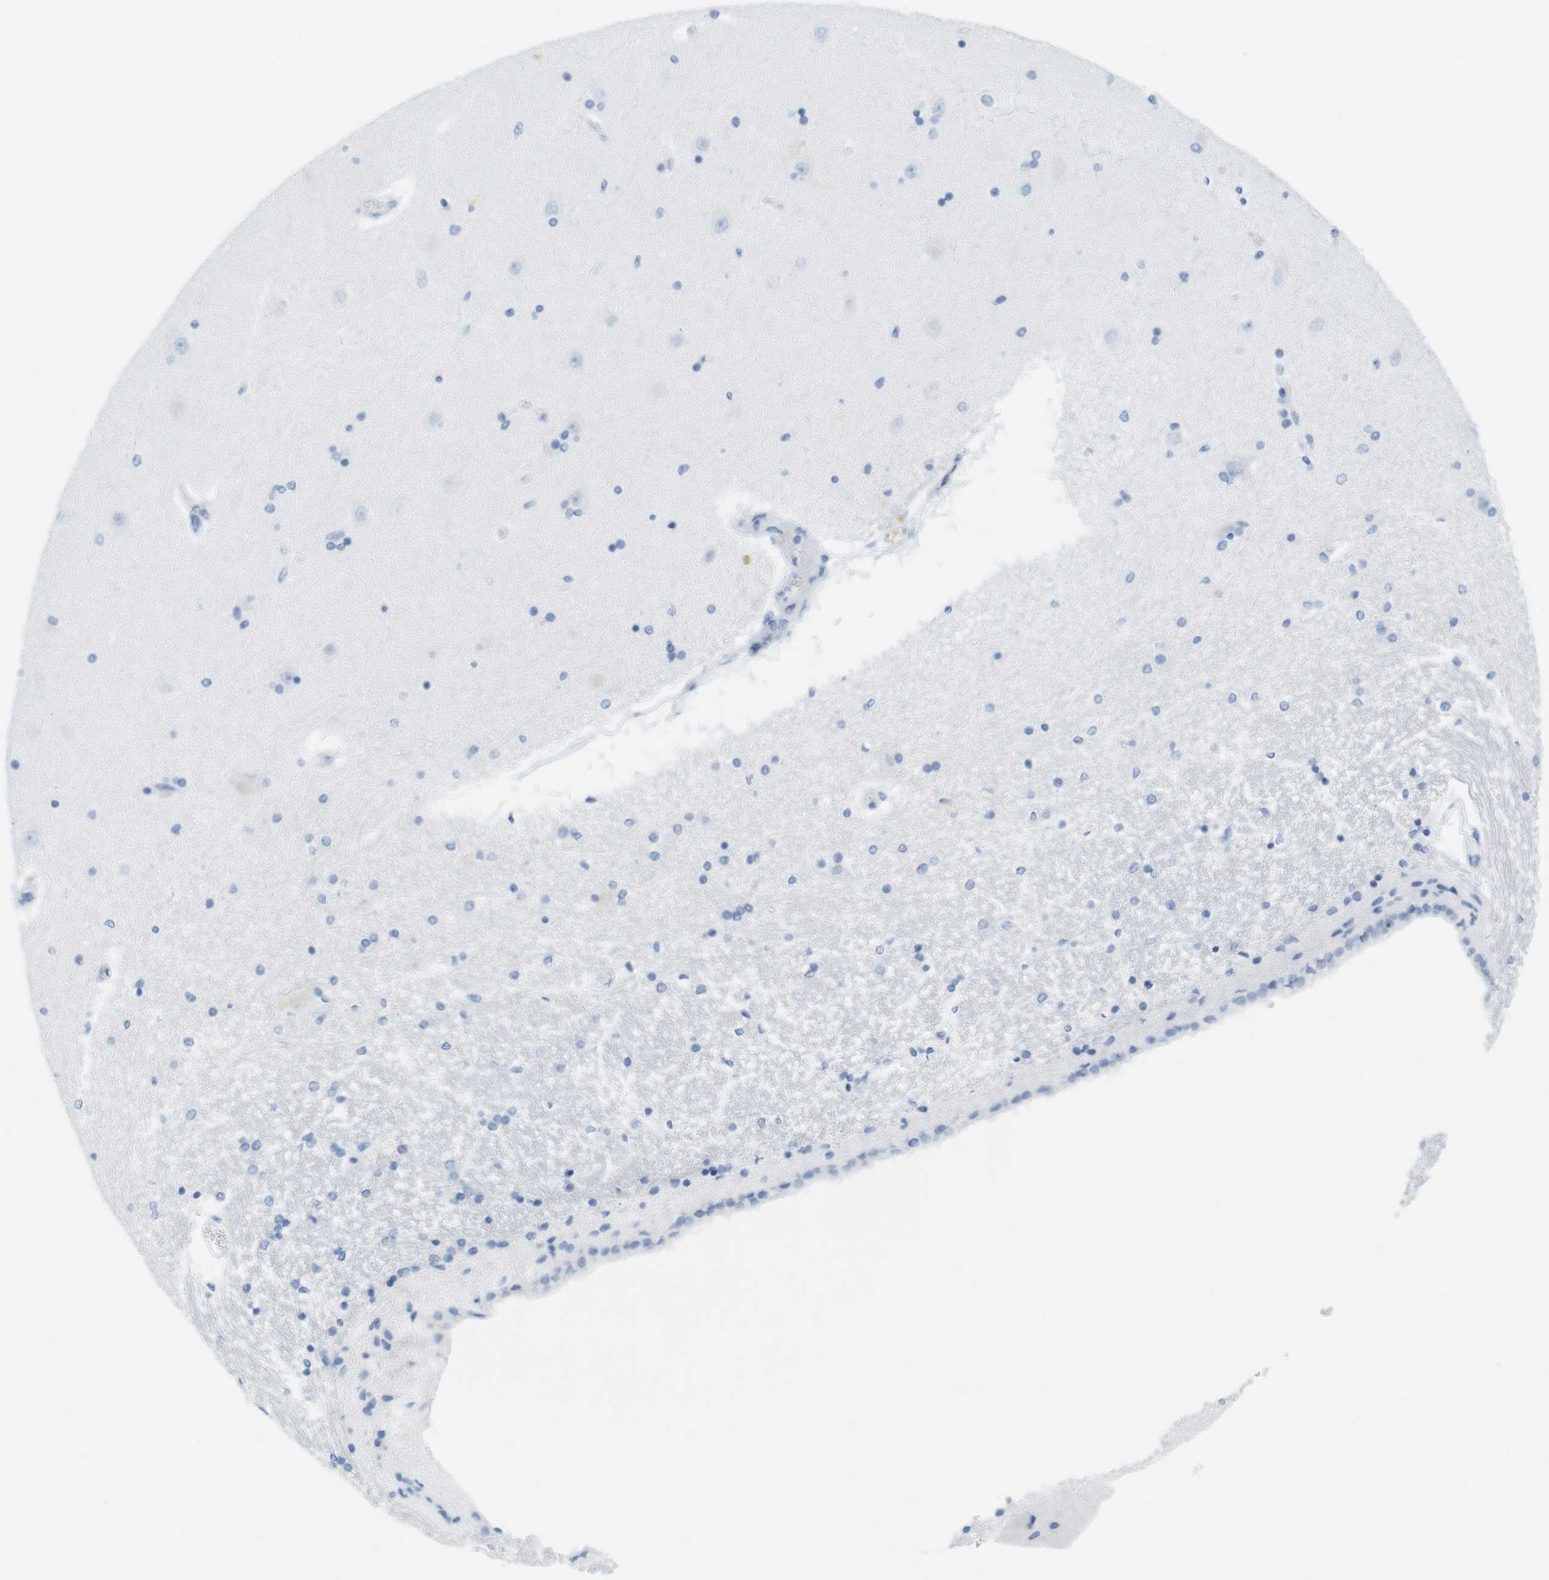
{"staining": {"intensity": "negative", "quantity": "none", "location": "none"}, "tissue": "hippocampus", "cell_type": "Glial cells", "image_type": "normal", "snomed": [{"axis": "morphology", "description": "Normal tissue, NOS"}, {"axis": "topography", "description": "Hippocampus"}], "caption": "High power microscopy image of an IHC micrograph of unremarkable hippocampus, revealing no significant positivity in glial cells. (DAB immunohistochemistry (IHC) visualized using brightfield microscopy, high magnification).", "gene": "TNNT2", "patient": {"sex": "female", "age": 54}}